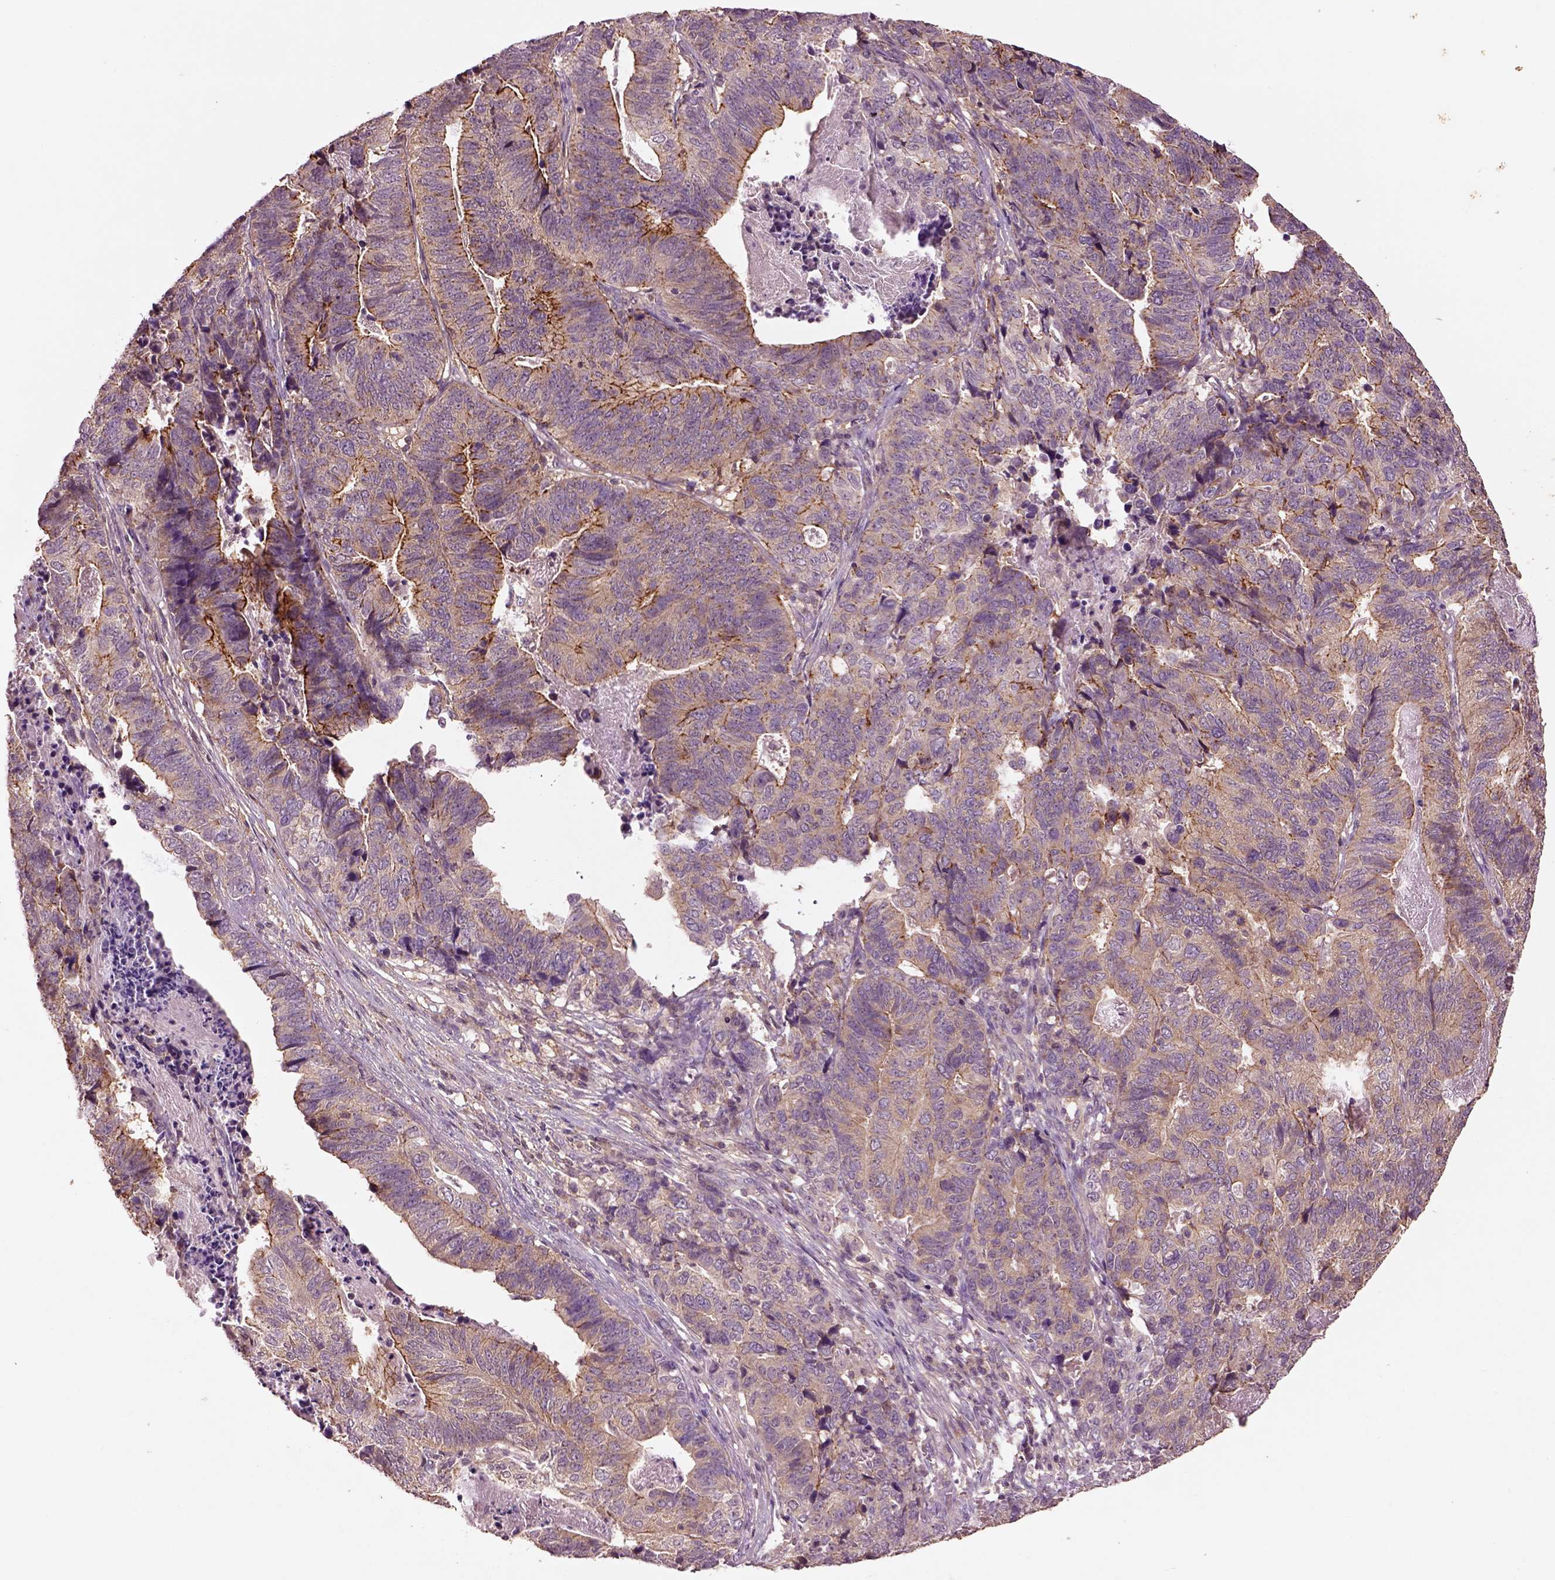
{"staining": {"intensity": "moderate", "quantity": ">75%", "location": "cytoplasmic/membranous"}, "tissue": "stomach cancer", "cell_type": "Tumor cells", "image_type": "cancer", "snomed": [{"axis": "morphology", "description": "Adenocarcinoma, NOS"}, {"axis": "topography", "description": "Stomach, upper"}], "caption": "Brown immunohistochemical staining in human adenocarcinoma (stomach) demonstrates moderate cytoplasmic/membranous positivity in approximately >75% of tumor cells. Nuclei are stained in blue.", "gene": "MTHFS", "patient": {"sex": "female", "age": 67}}